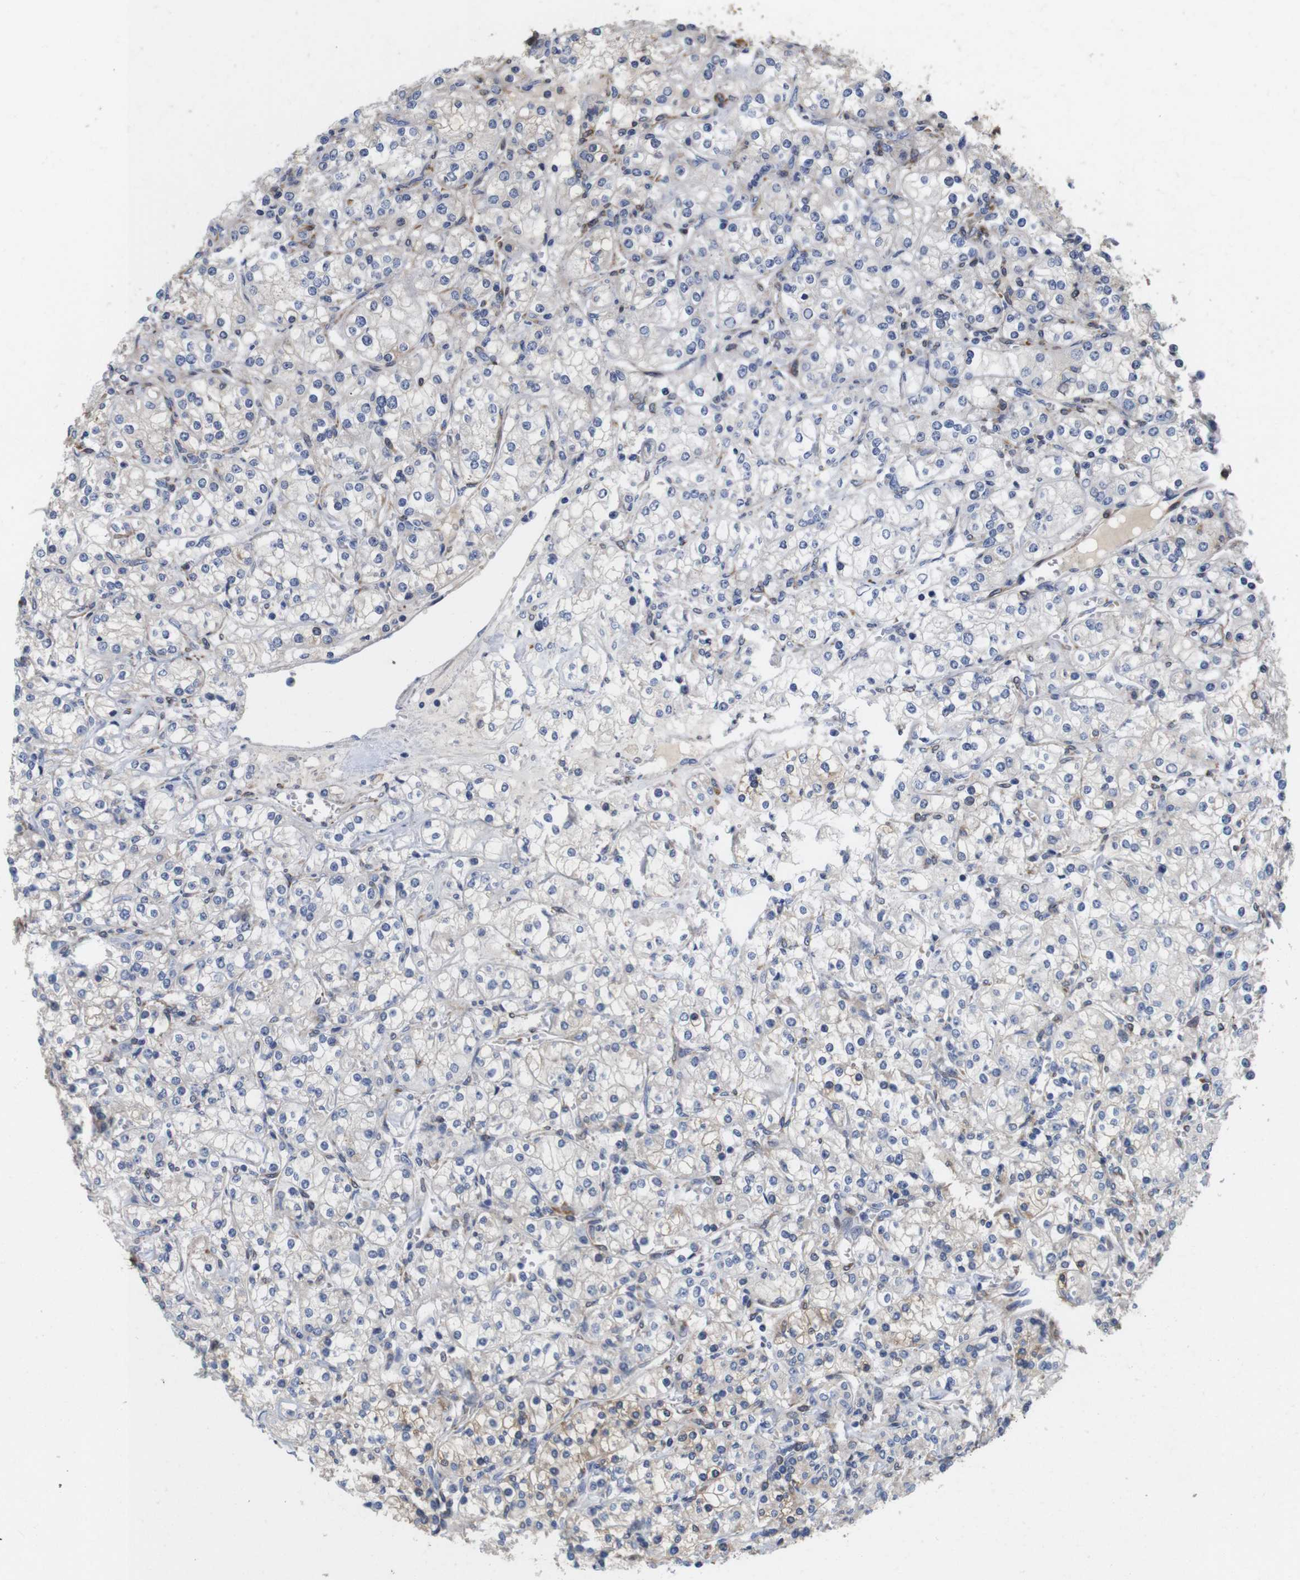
{"staining": {"intensity": "negative", "quantity": "none", "location": "none"}, "tissue": "renal cancer", "cell_type": "Tumor cells", "image_type": "cancer", "snomed": [{"axis": "morphology", "description": "Adenocarcinoma, NOS"}, {"axis": "topography", "description": "Kidney"}], "caption": "Immunohistochemical staining of renal cancer demonstrates no significant staining in tumor cells. (Stains: DAB IHC with hematoxylin counter stain, Microscopy: brightfield microscopy at high magnification).", "gene": "SPRY3", "patient": {"sex": "male", "age": 77}}